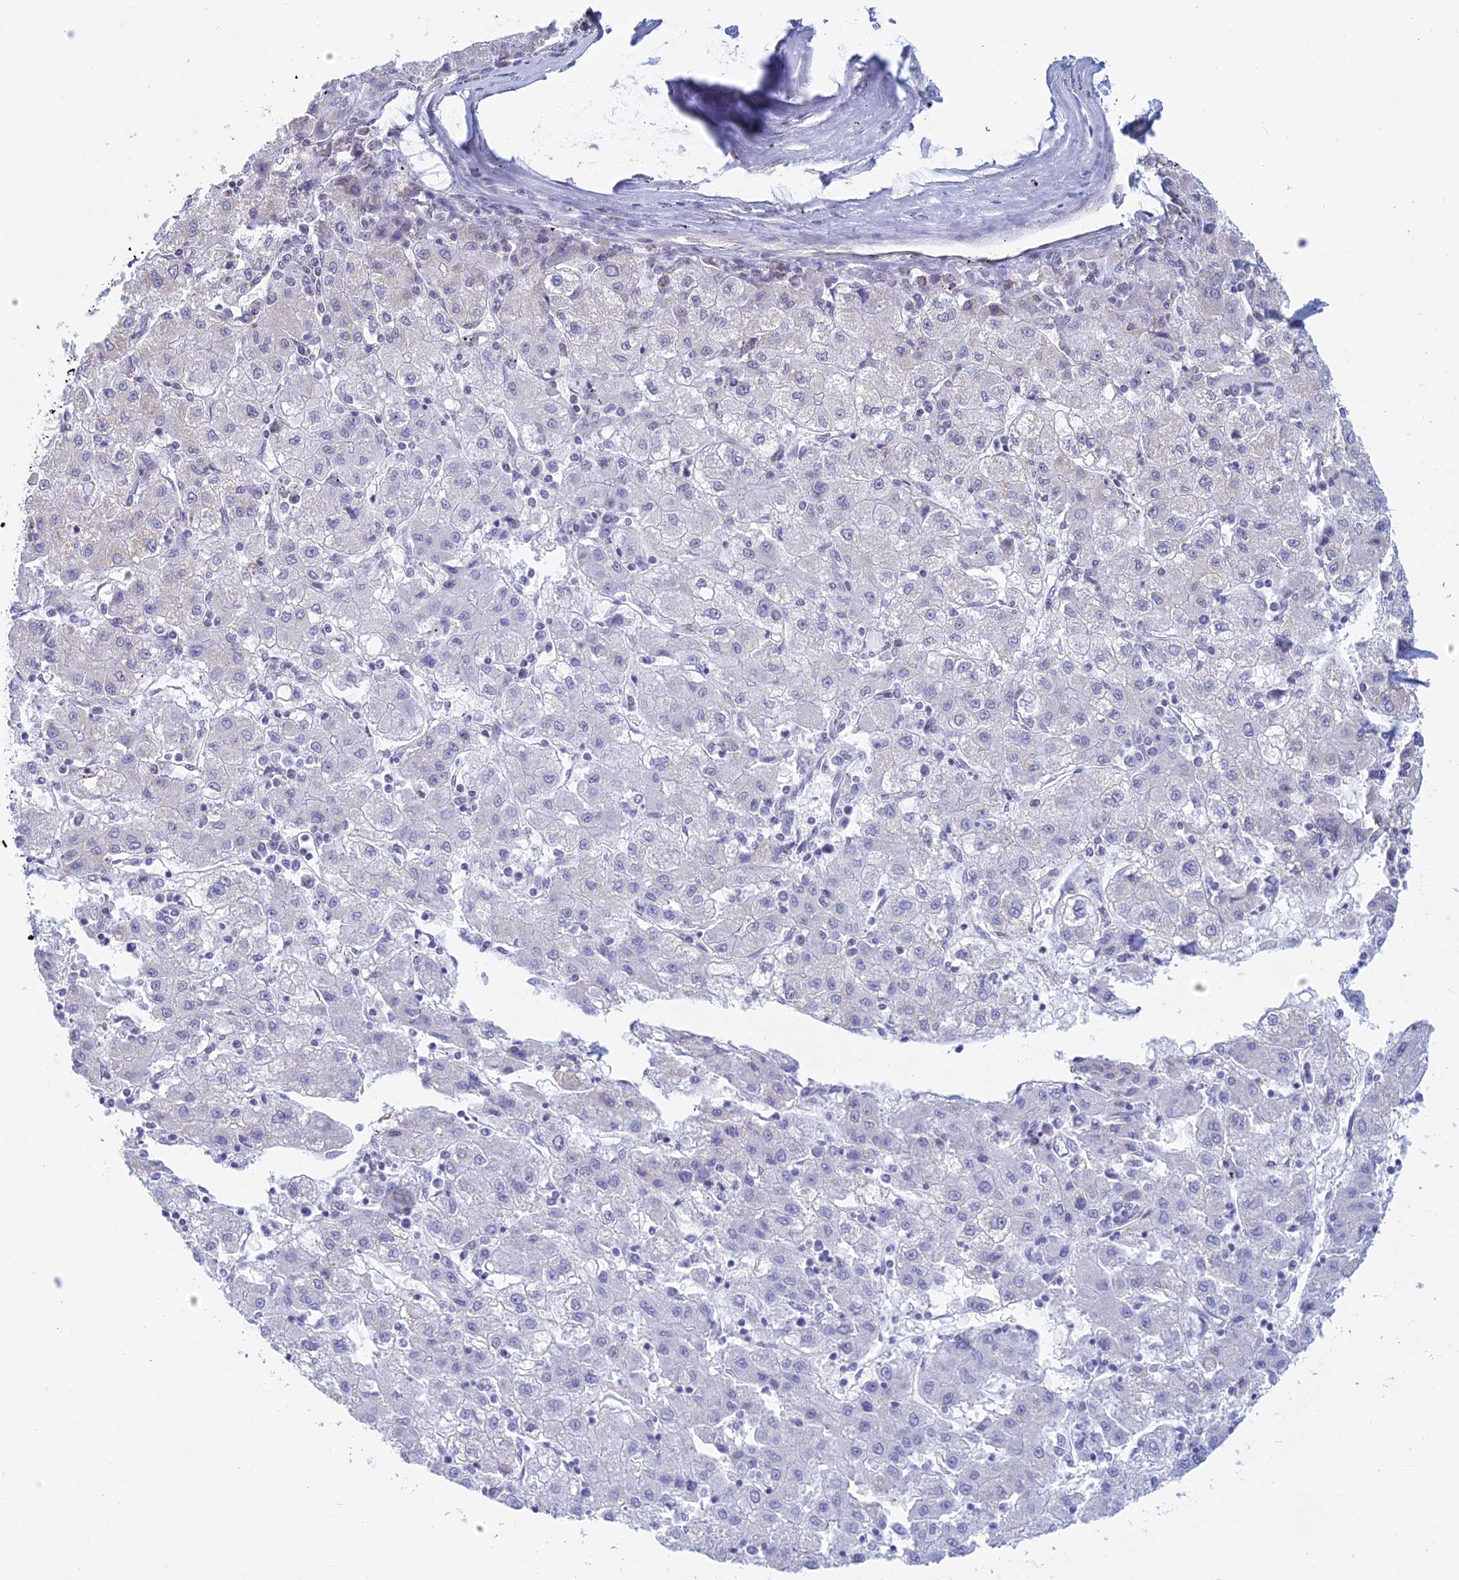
{"staining": {"intensity": "negative", "quantity": "none", "location": "none"}, "tissue": "liver cancer", "cell_type": "Tumor cells", "image_type": "cancer", "snomed": [{"axis": "morphology", "description": "Carcinoma, Hepatocellular, NOS"}, {"axis": "topography", "description": "Liver"}], "caption": "Immunohistochemical staining of human hepatocellular carcinoma (liver) displays no significant expression in tumor cells. (Stains: DAB immunohistochemistry with hematoxylin counter stain, Microscopy: brightfield microscopy at high magnification).", "gene": "KLF14", "patient": {"sex": "male", "age": 72}}